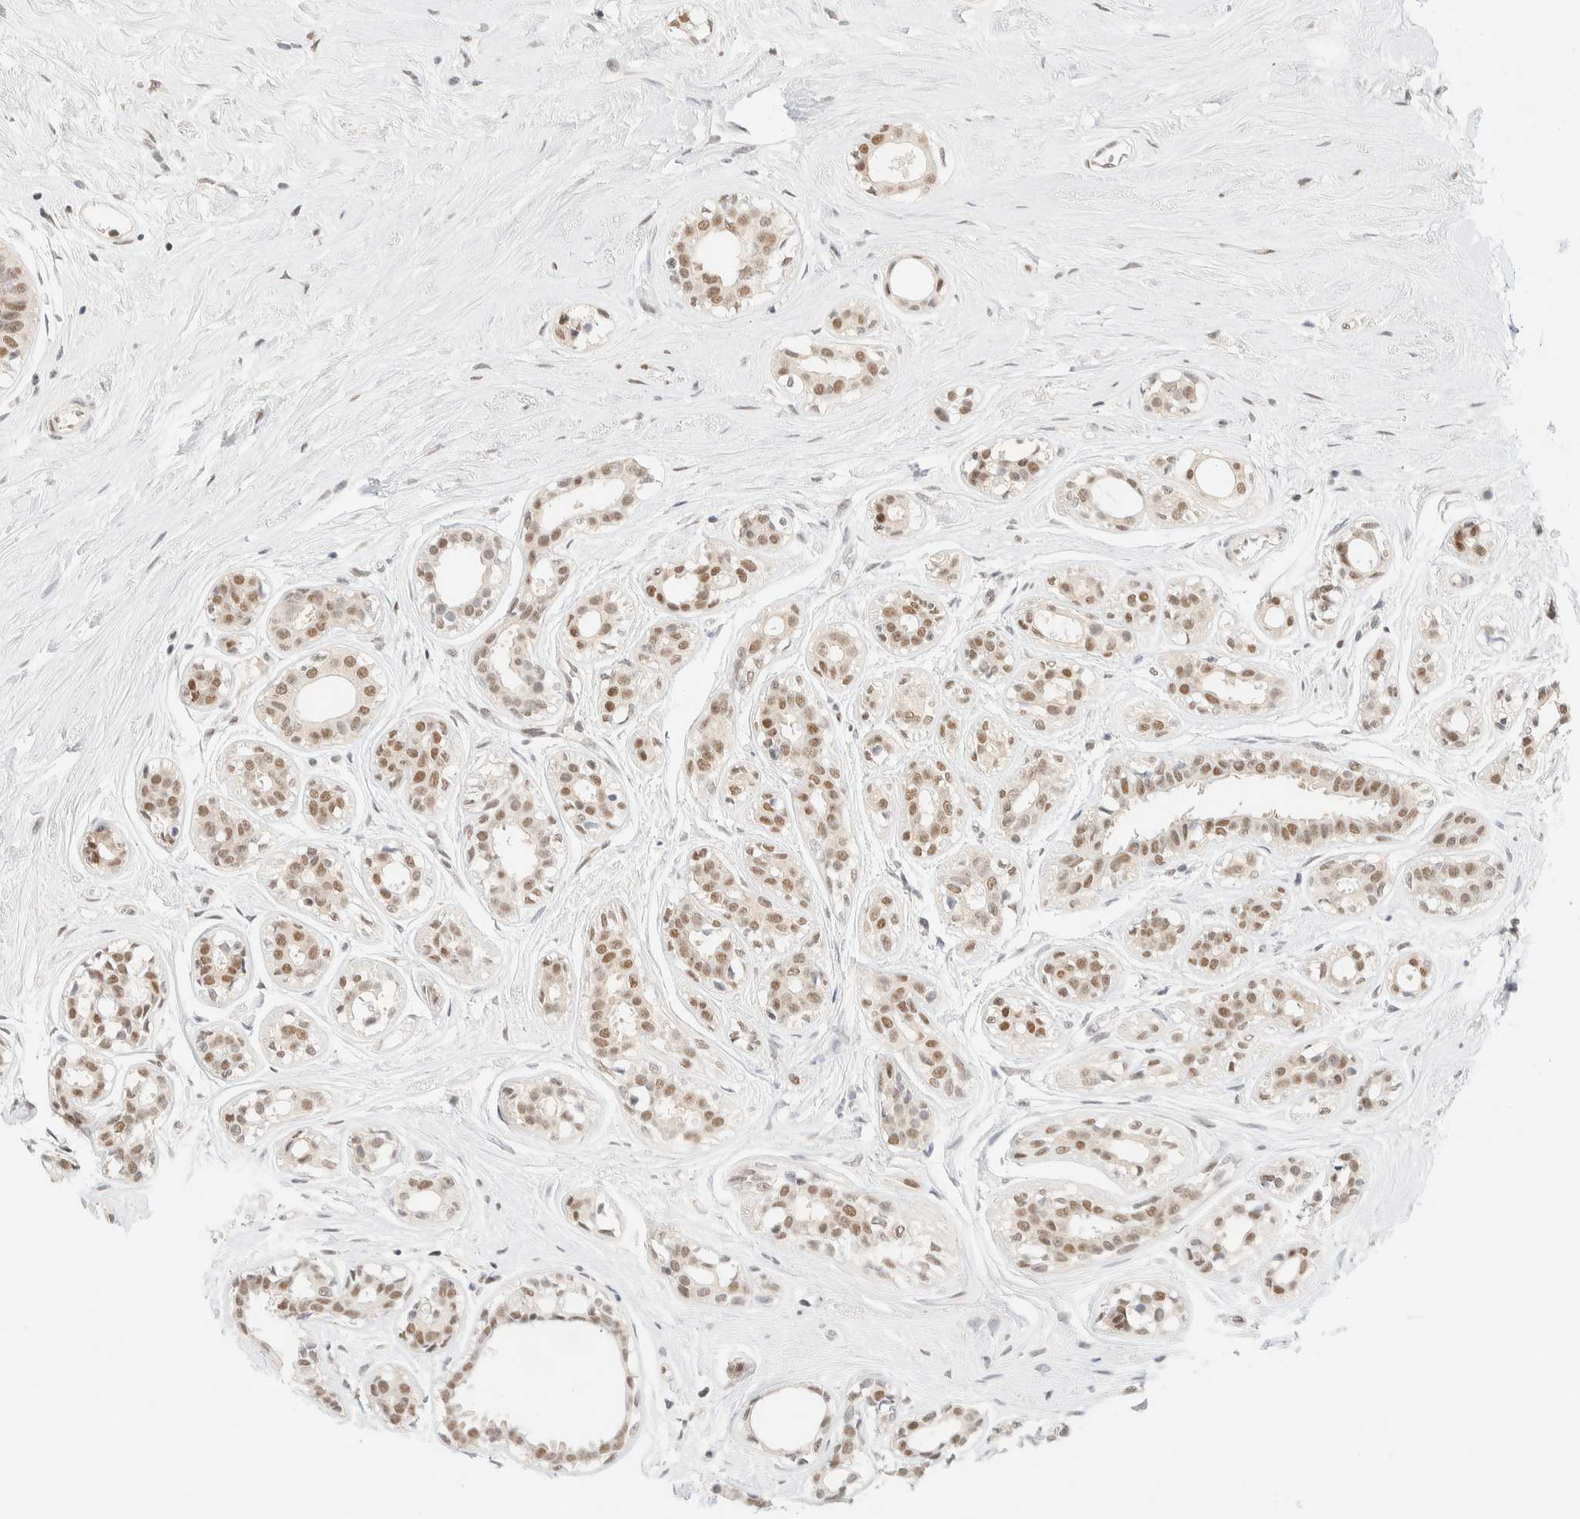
{"staining": {"intensity": "moderate", "quantity": ">75%", "location": "nuclear"}, "tissue": "breast cancer", "cell_type": "Tumor cells", "image_type": "cancer", "snomed": [{"axis": "morphology", "description": "Duct carcinoma"}, {"axis": "topography", "description": "Breast"}], "caption": "Immunohistochemical staining of human intraductal carcinoma (breast) shows moderate nuclear protein expression in about >75% of tumor cells.", "gene": "PYGO2", "patient": {"sex": "female", "age": 55}}